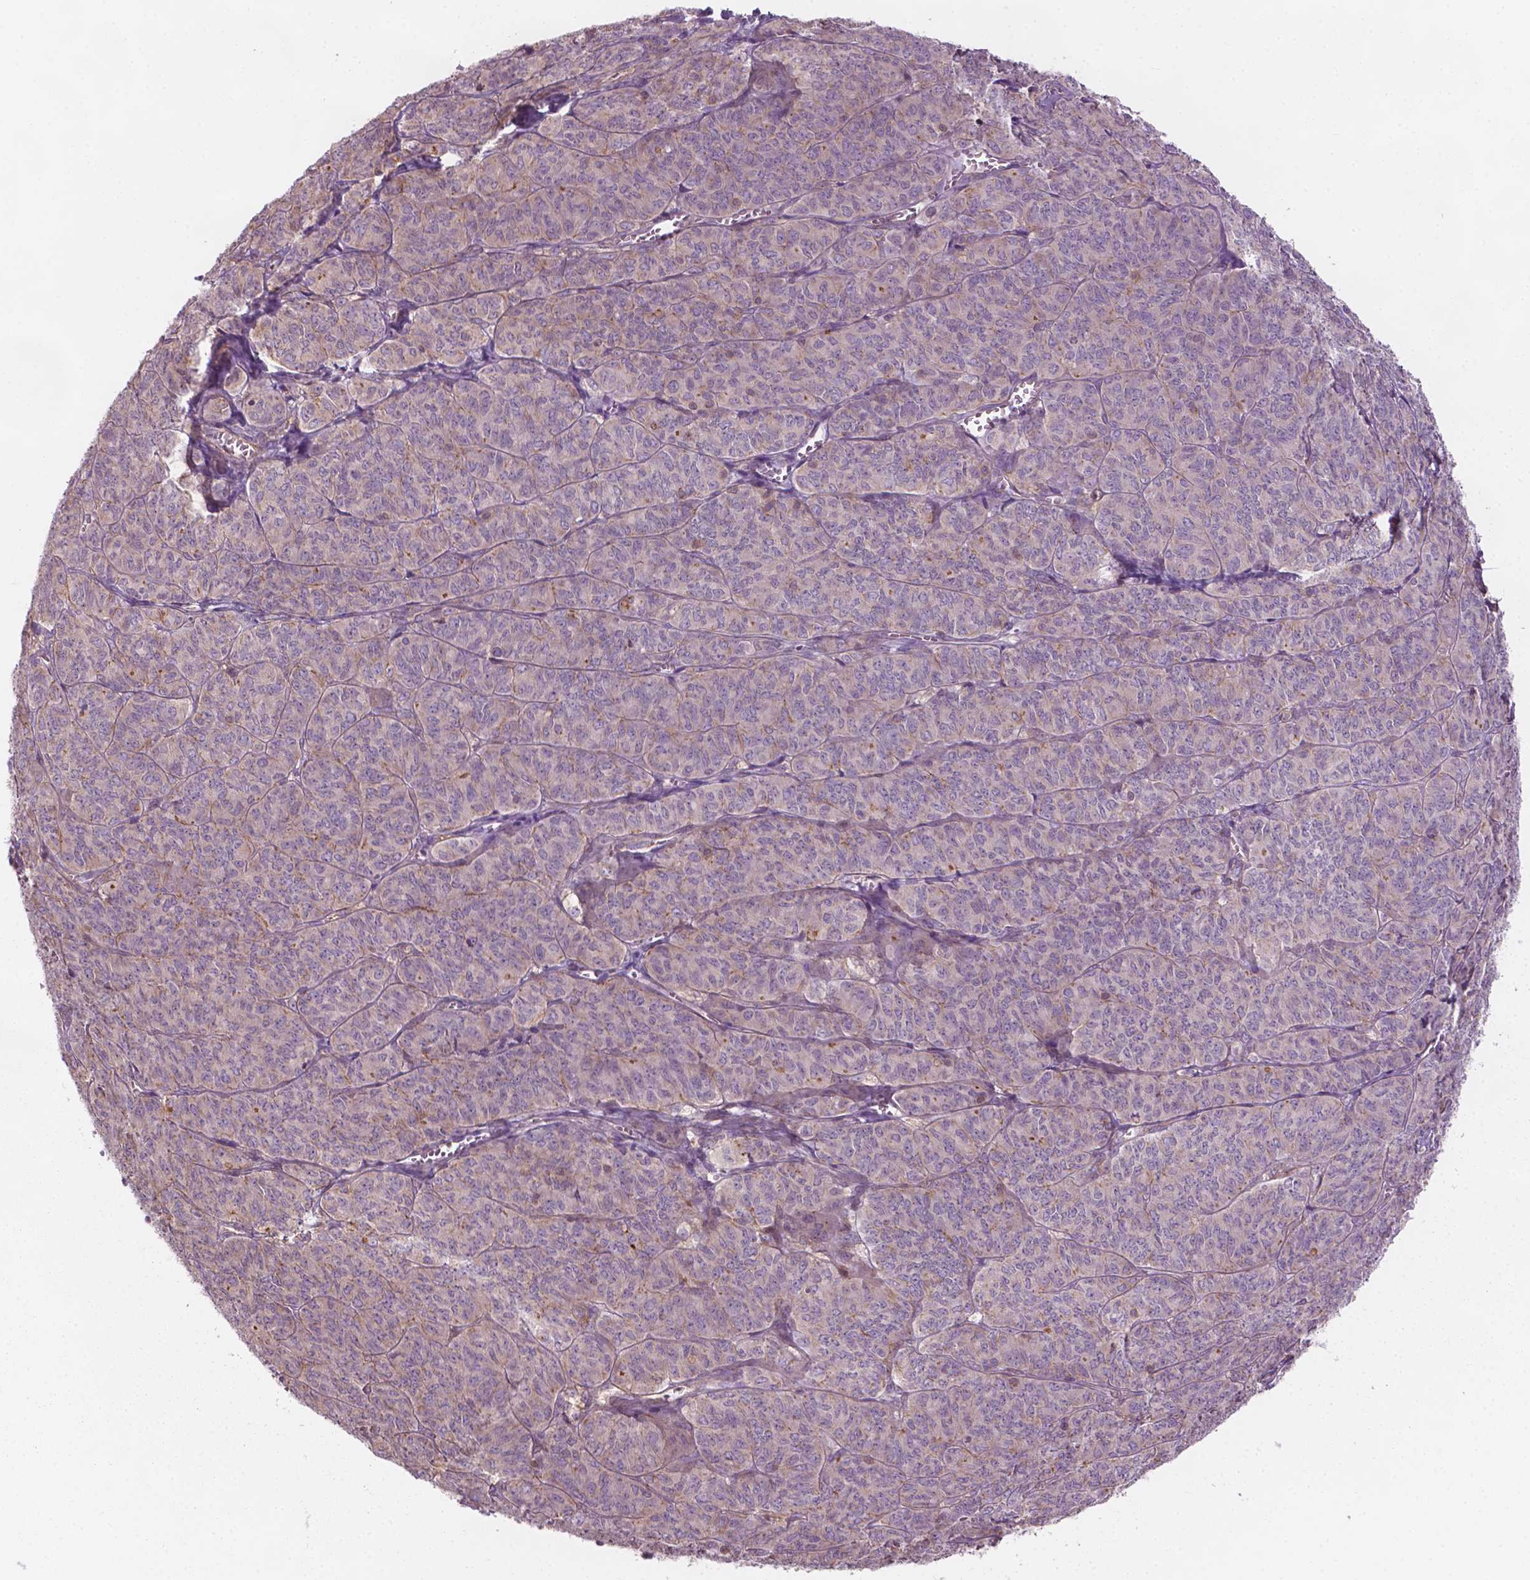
{"staining": {"intensity": "moderate", "quantity": "<25%", "location": "cytoplasmic/membranous"}, "tissue": "ovarian cancer", "cell_type": "Tumor cells", "image_type": "cancer", "snomed": [{"axis": "morphology", "description": "Carcinoma, endometroid"}, {"axis": "topography", "description": "Ovary"}], "caption": "Ovarian endometroid carcinoma tissue displays moderate cytoplasmic/membranous staining in approximately <25% of tumor cells, visualized by immunohistochemistry.", "gene": "SURF4", "patient": {"sex": "female", "age": 80}}